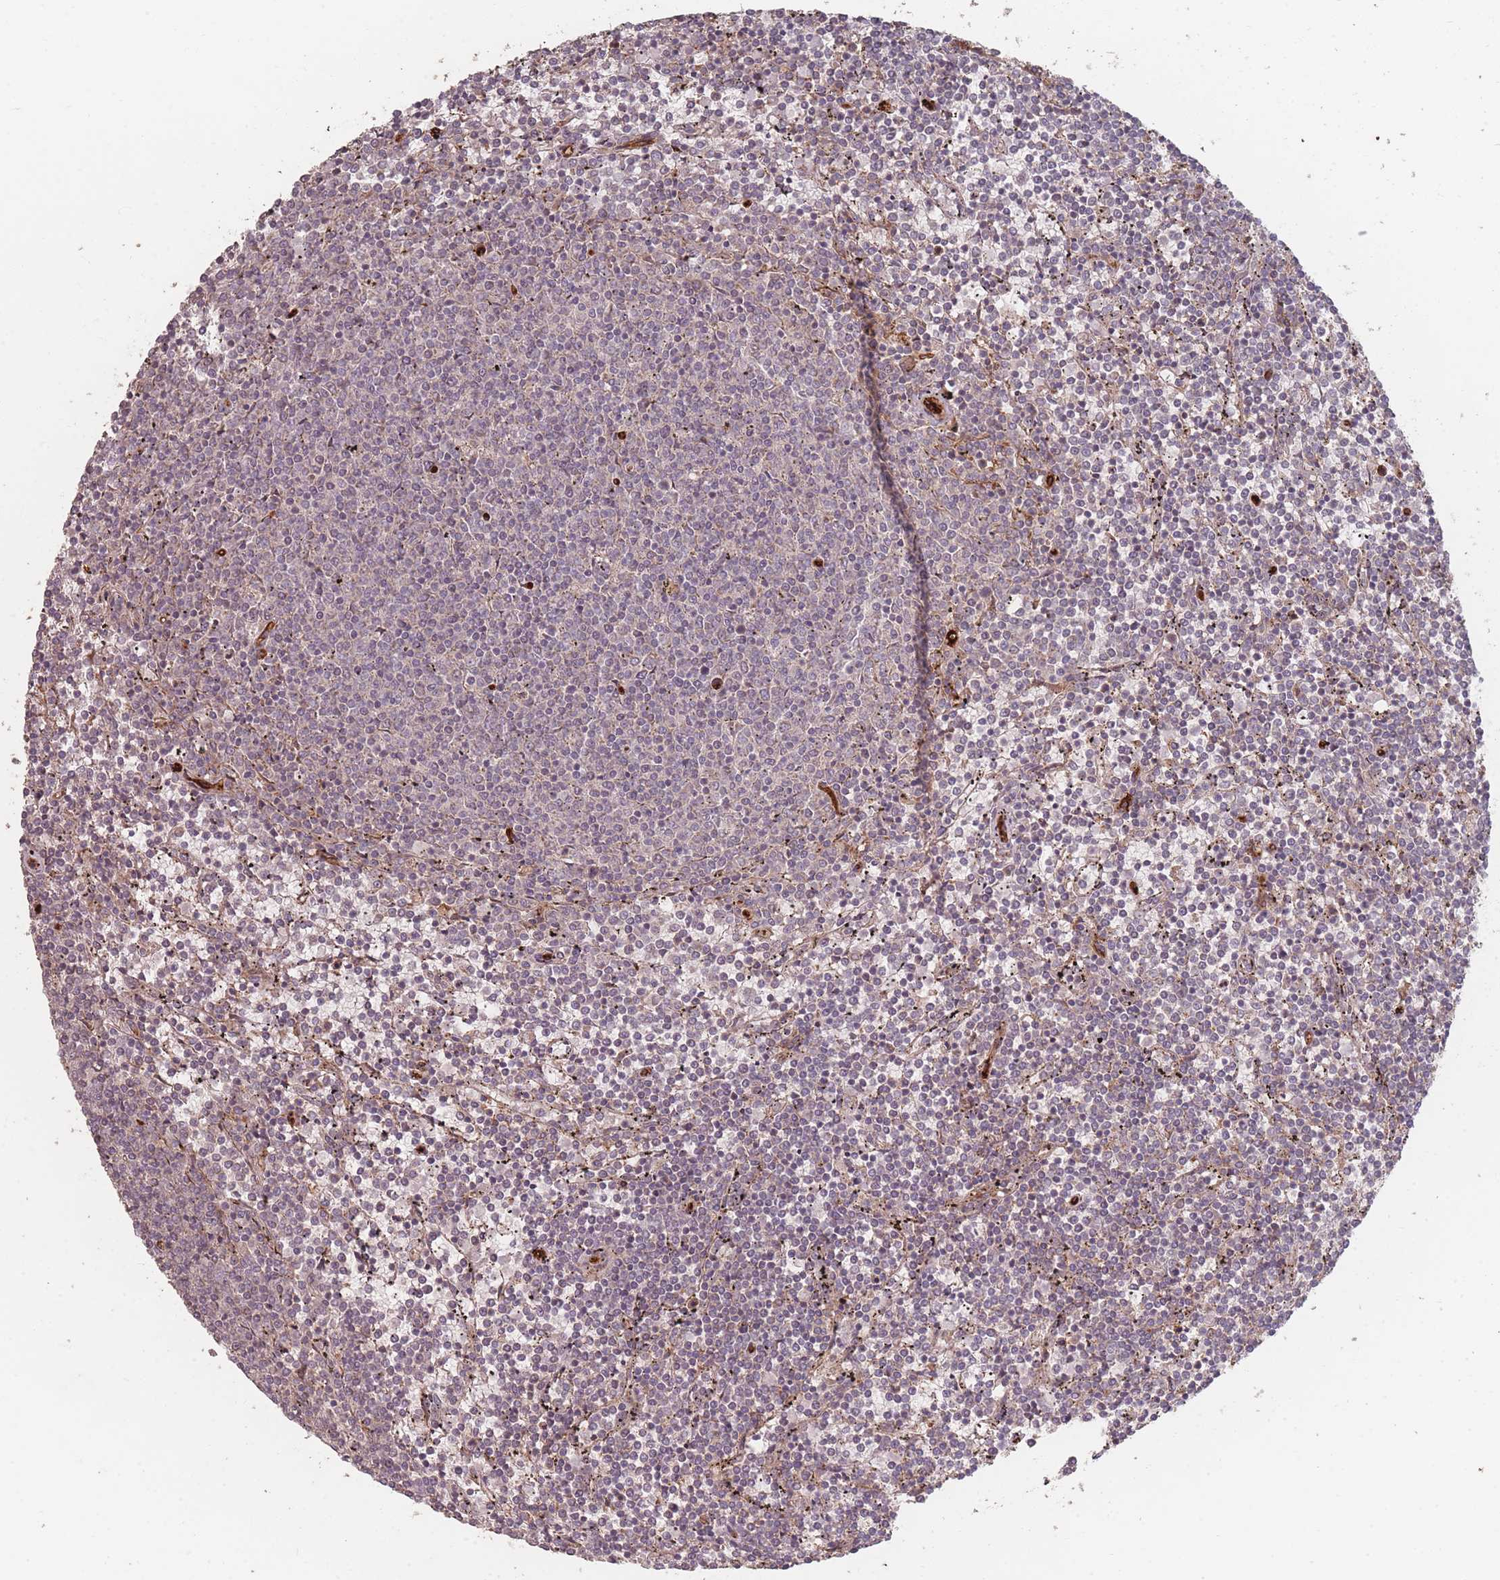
{"staining": {"intensity": "negative", "quantity": "none", "location": "none"}, "tissue": "lymphoma", "cell_type": "Tumor cells", "image_type": "cancer", "snomed": [{"axis": "morphology", "description": "Malignant lymphoma, non-Hodgkin's type, Low grade"}, {"axis": "topography", "description": "Spleen"}], "caption": "DAB (3,3'-diaminobenzidine) immunohistochemical staining of lymphoma demonstrates no significant staining in tumor cells. (IHC, brightfield microscopy, high magnification).", "gene": "MRPS6", "patient": {"sex": "female", "age": 50}}